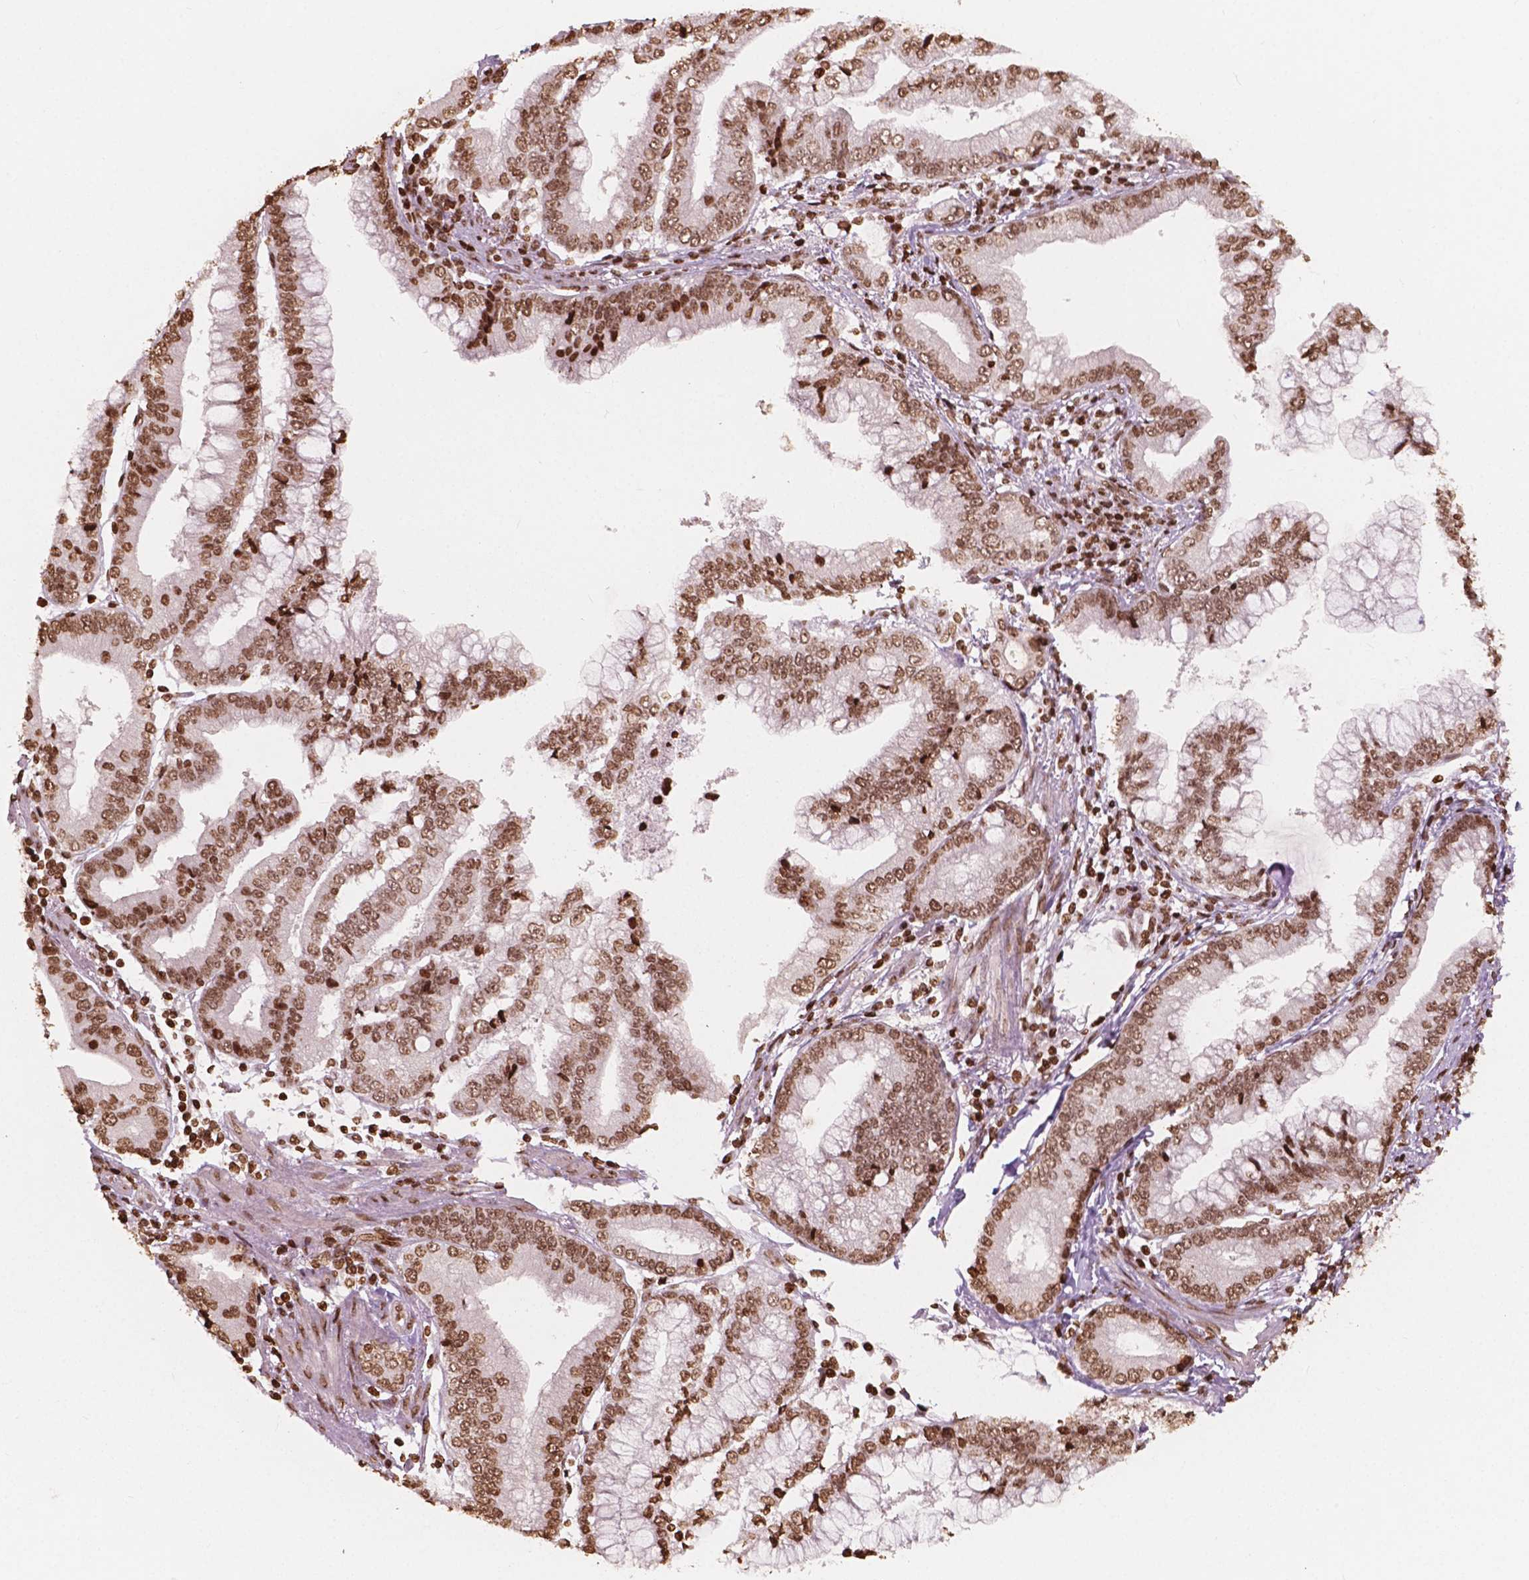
{"staining": {"intensity": "moderate", "quantity": ">75%", "location": "nuclear"}, "tissue": "stomach cancer", "cell_type": "Tumor cells", "image_type": "cancer", "snomed": [{"axis": "morphology", "description": "Adenocarcinoma, NOS"}, {"axis": "topography", "description": "Stomach, upper"}], "caption": "Immunohistochemistry (IHC) staining of stomach cancer, which demonstrates medium levels of moderate nuclear expression in about >75% of tumor cells indicating moderate nuclear protein positivity. The staining was performed using DAB (brown) for protein detection and nuclei were counterstained in hematoxylin (blue).", "gene": "H3C7", "patient": {"sex": "female", "age": 74}}